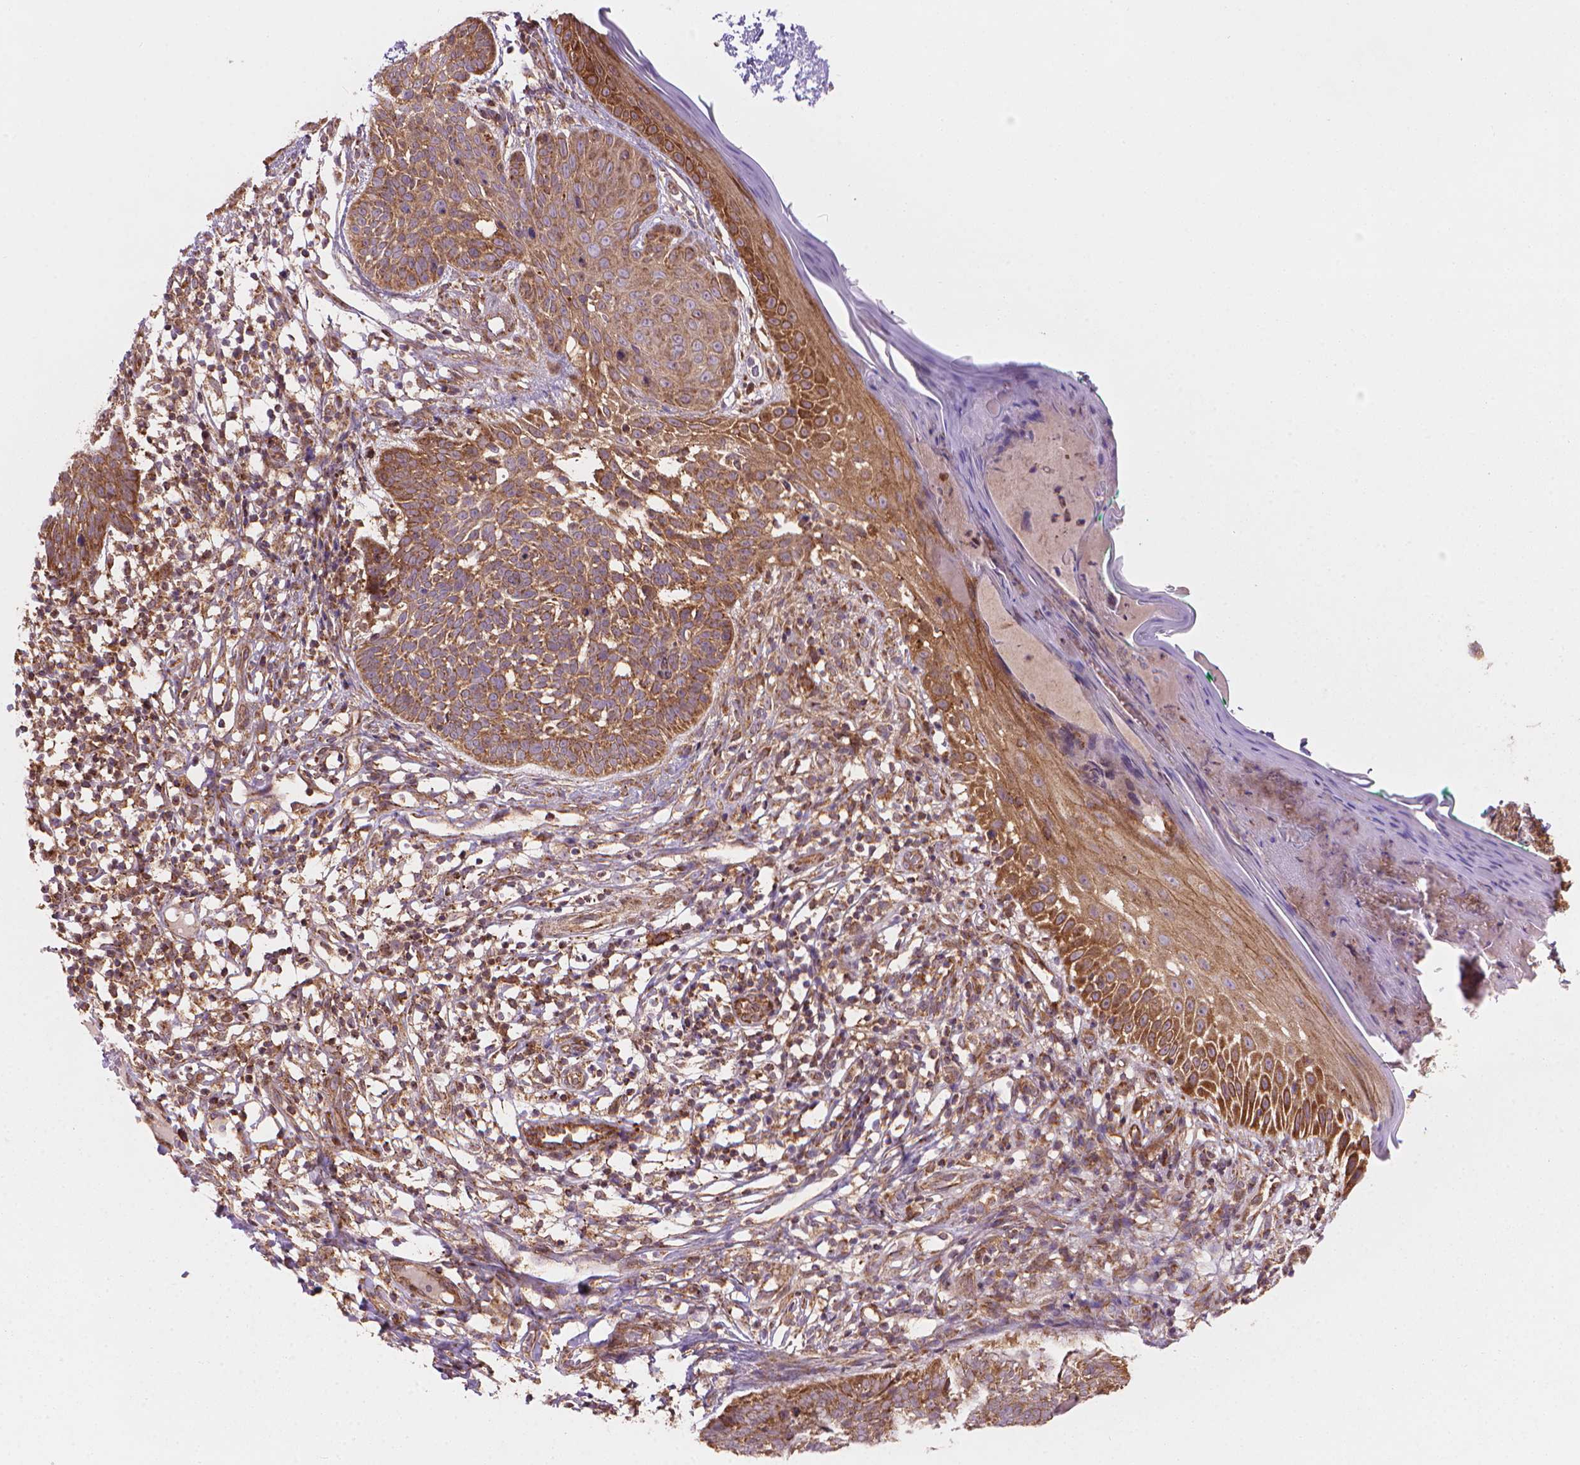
{"staining": {"intensity": "moderate", "quantity": ">75%", "location": "cytoplasmic/membranous"}, "tissue": "skin cancer", "cell_type": "Tumor cells", "image_type": "cancer", "snomed": [{"axis": "morphology", "description": "Basal cell carcinoma"}, {"axis": "topography", "description": "Skin"}], "caption": "Skin basal cell carcinoma stained with immunohistochemistry (IHC) demonstrates moderate cytoplasmic/membranous expression in approximately >75% of tumor cells.", "gene": "VARS2", "patient": {"sex": "male", "age": 85}}